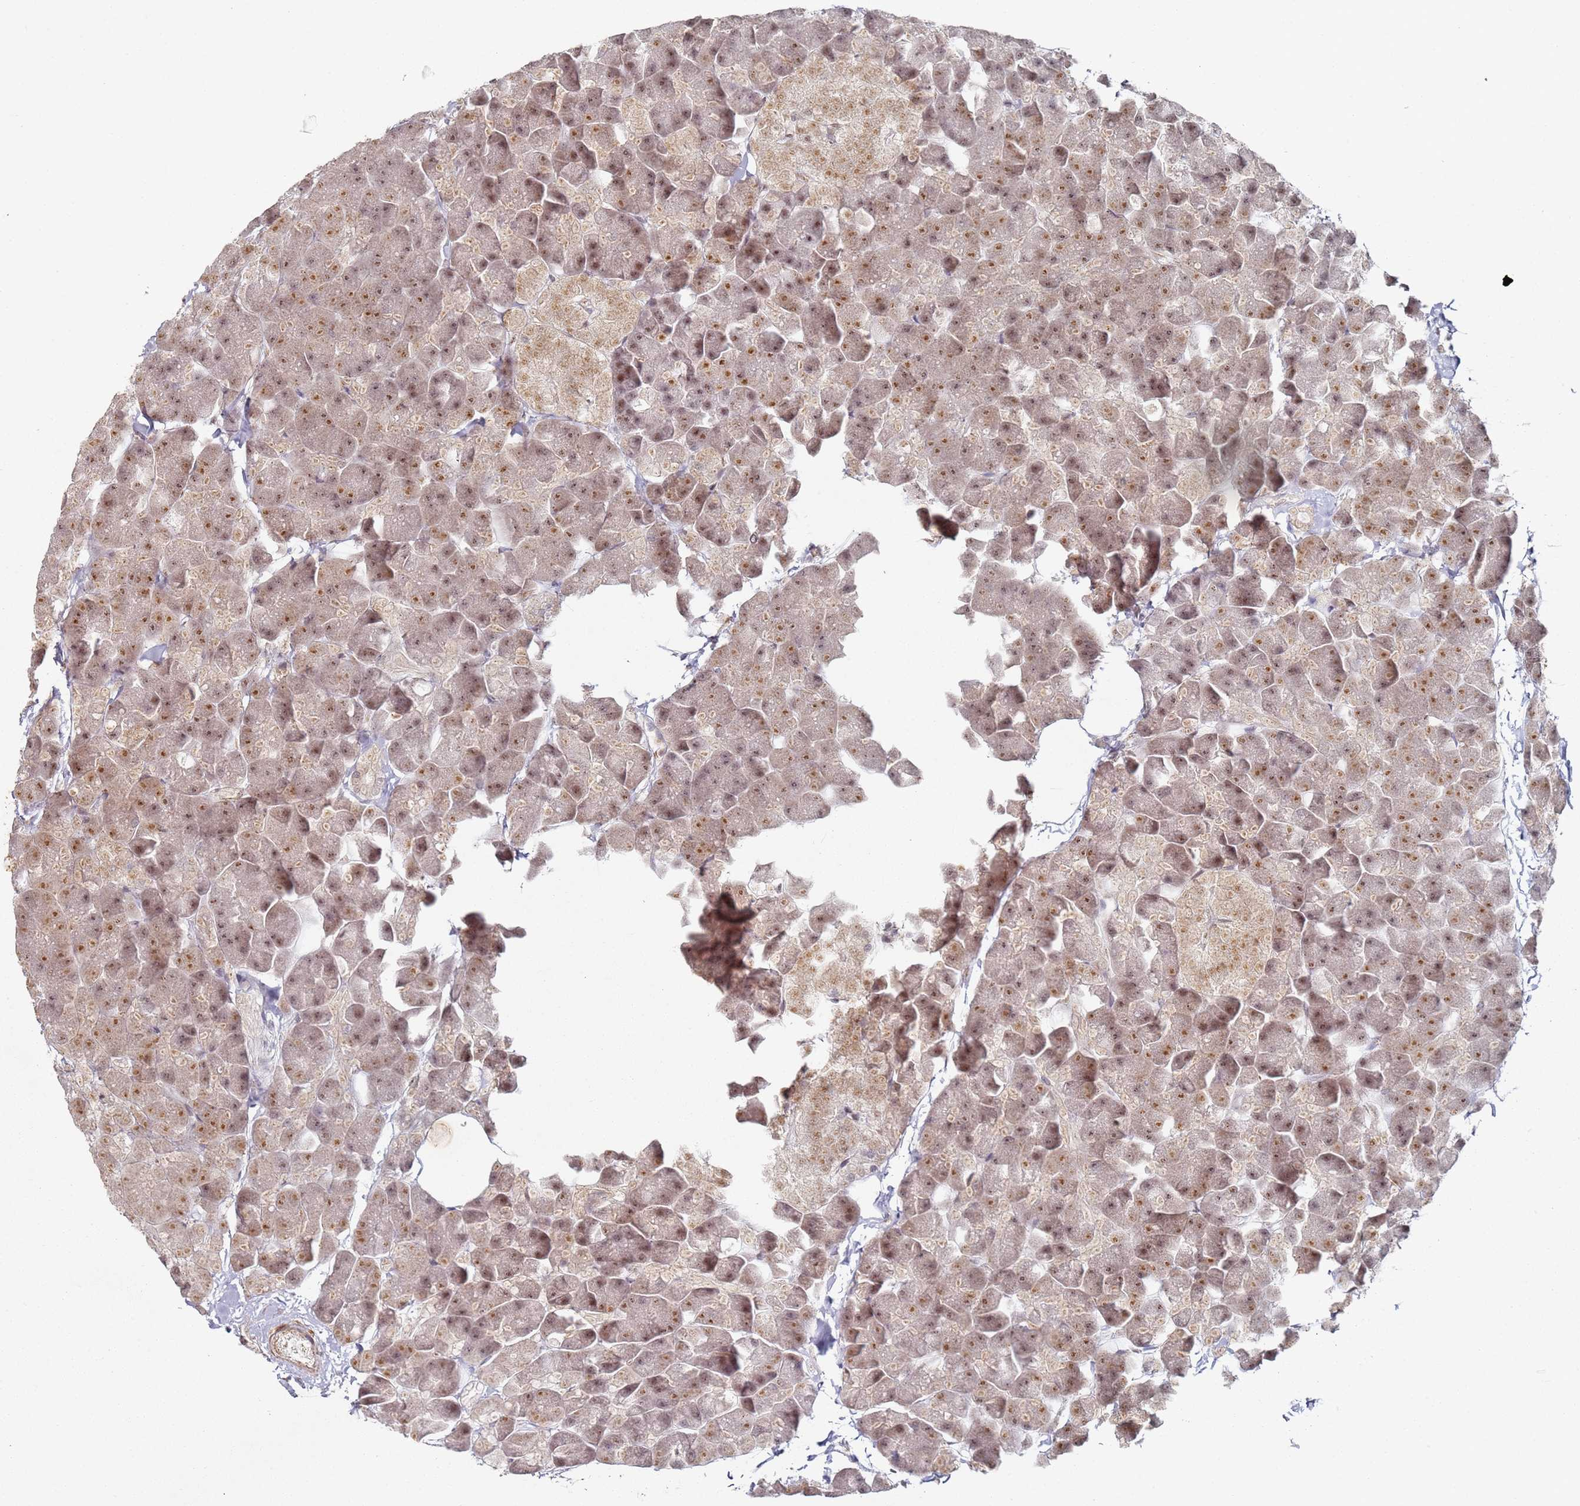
{"staining": {"intensity": "moderate", "quantity": ">75%", "location": "cytoplasmic/membranous,nuclear"}, "tissue": "pancreas", "cell_type": "Exocrine glandular cells", "image_type": "normal", "snomed": [{"axis": "morphology", "description": "Normal tissue, NOS"}, {"axis": "topography", "description": "Pancreas"}], "caption": "Protein expression analysis of unremarkable pancreas reveals moderate cytoplasmic/membranous,nuclear positivity in about >75% of exocrine glandular cells. The staining was performed using DAB (3,3'-diaminobenzidine) to visualize the protein expression in brown, while the nuclei were stained in blue with hematoxylin (Magnification: 20x).", "gene": "ATF6B", "patient": {"sex": "male", "age": 35}}